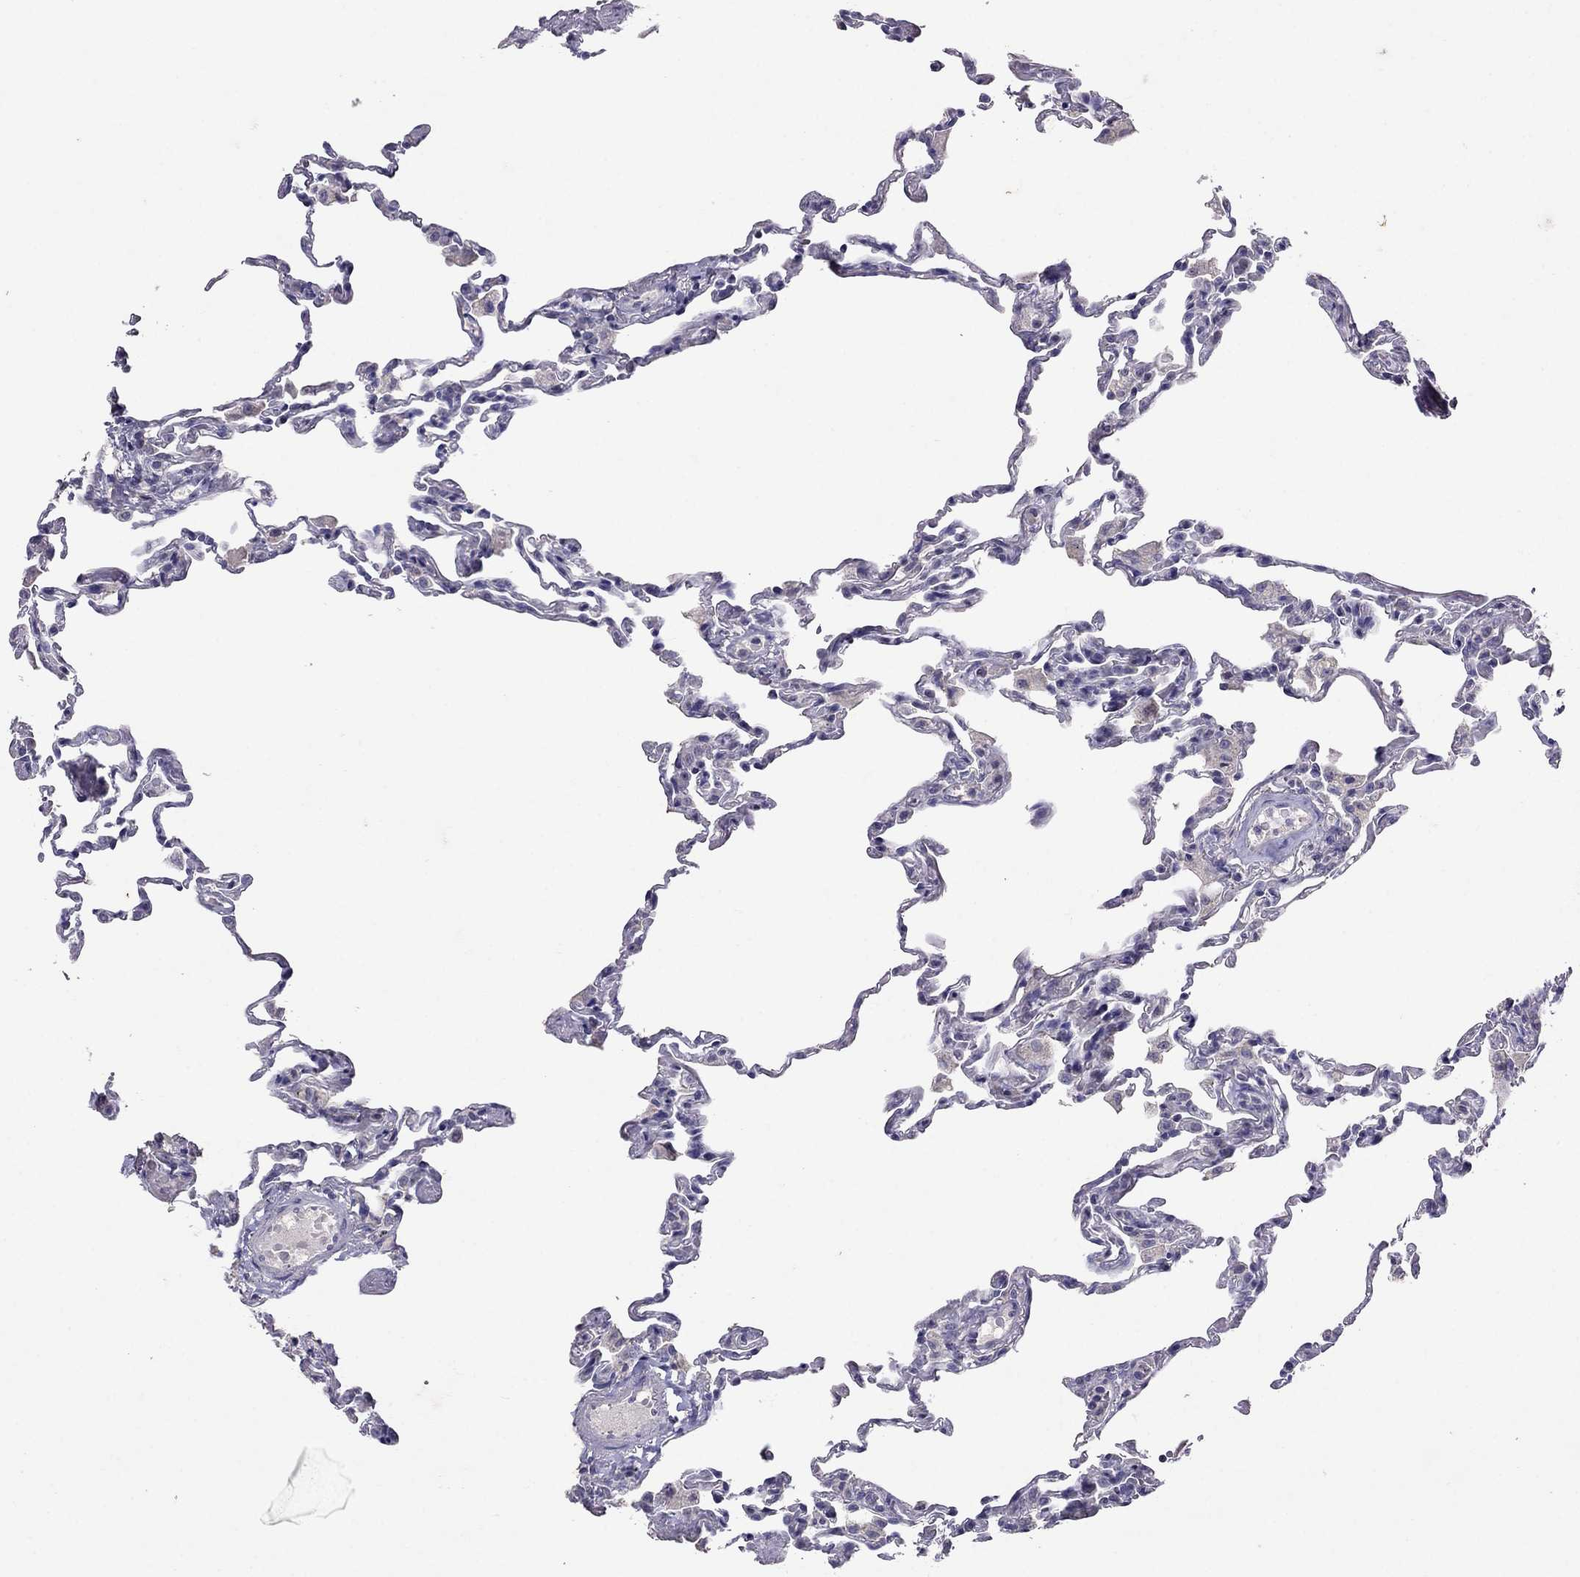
{"staining": {"intensity": "negative", "quantity": "none", "location": "none"}, "tissue": "lung", "cell_type": "Alveolar cells", "image_type": "normal", "snomed": [{"axis": "morphology", "description": "Normal tissue, NOS"}, {"axis": "topography", "description": "Lung"}], "caption": "An IHC micrograph of benign lung is shown. There is no staining in alveolar cells of lung.", "gene": "FST", "patient": {"sex": "female", "age": 57}}